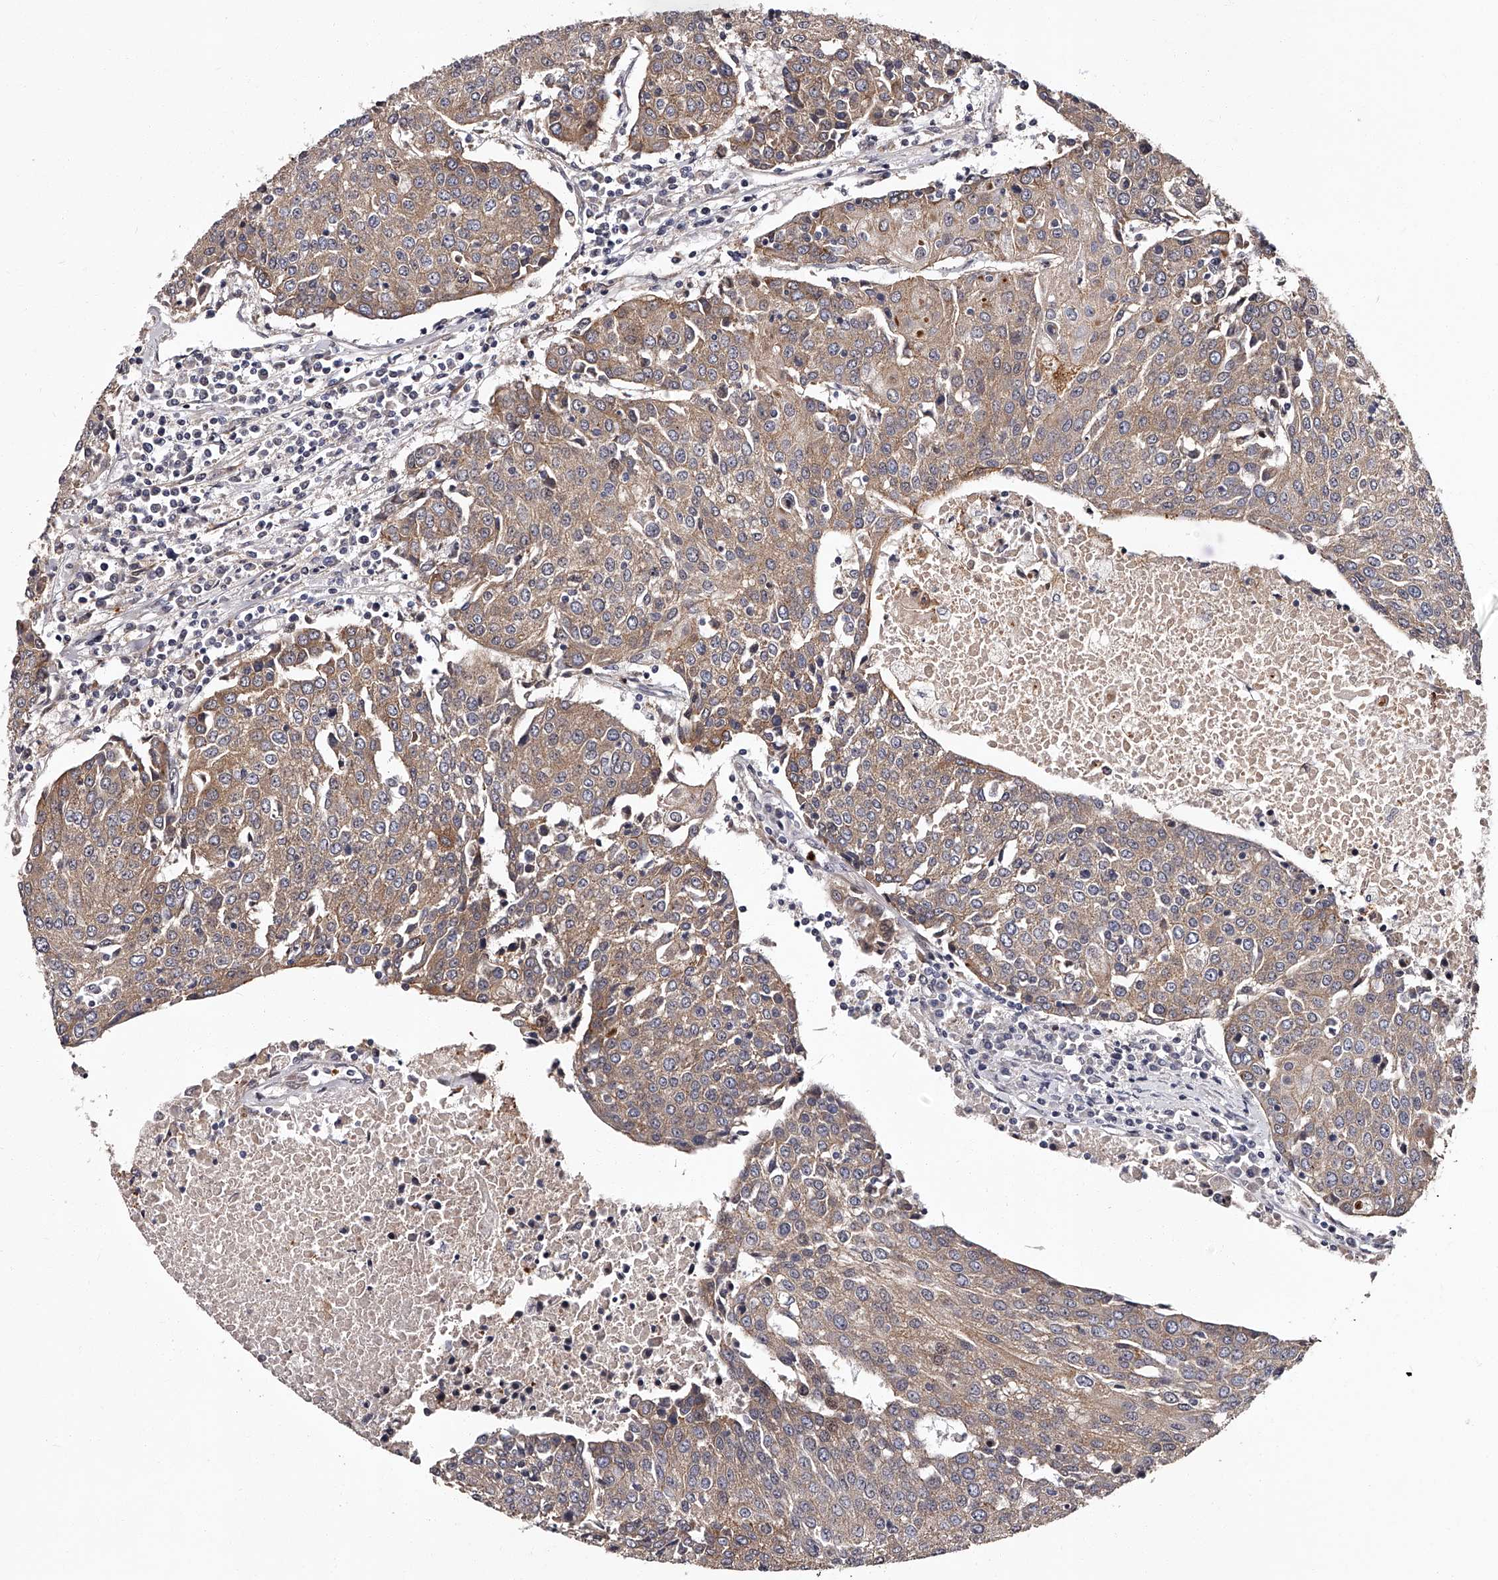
{"staining": {"intensity": "weak", "quantity": "25%-75%", "location": "cytoplasmic/membranous"}, "tissue": "urothelial cancer", "cell_type": "Tumor cells", "image_type": "cancer", "snomed": [{"axis": "morphology", "description": "Urothelial carcinoma, High grade"}, {"axis": "topography", "description": "Urinary bladder"}], "caption": "Brown immunohistochemical staining in urothelial cancer reveals weak cytoplasmic/membranous expression in approximately 25%-75% of tumor cells.", "gene": "RSC1A1", "patient": {"sex": "female", "age": 85}}